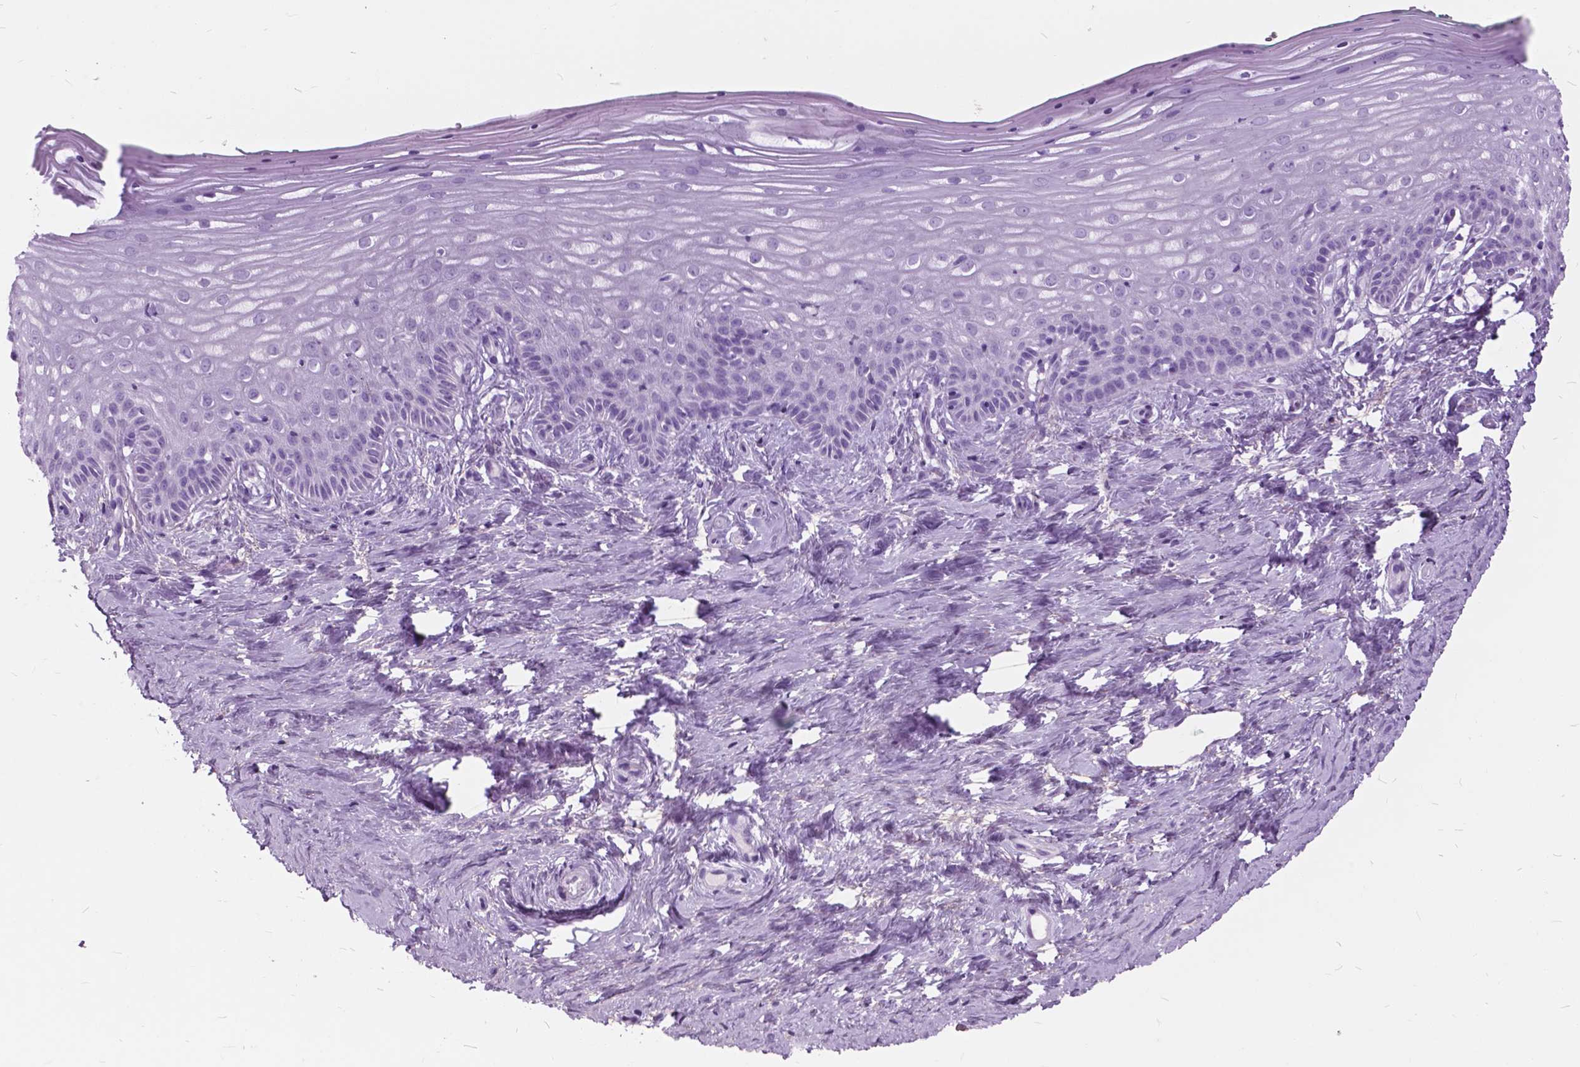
{"staining": {"intensity": "negative", "quantity": "none", "location": "none"}, "tissue": "vagina", "cell_type": "Squamous epithelial cells", "image_type": "normal", "snomed": [{"axis": "morphology", "description": "Normal tissue, NOS"}, {"axis": "topography", "description": "Vagina"}], "caption": "Normal vagina was stained to show a protein in brown. There is no significant staining in squamous epithelial cells. Brightfield microscopy of immunohistochemistry (IHC) stained with DAB (3,3'-diaminobenzidine) (brown) and hematoxylin (blue), captured at high magnification.", "gene": "GDF9", "patient": {"sex": "female", "age": 45}}